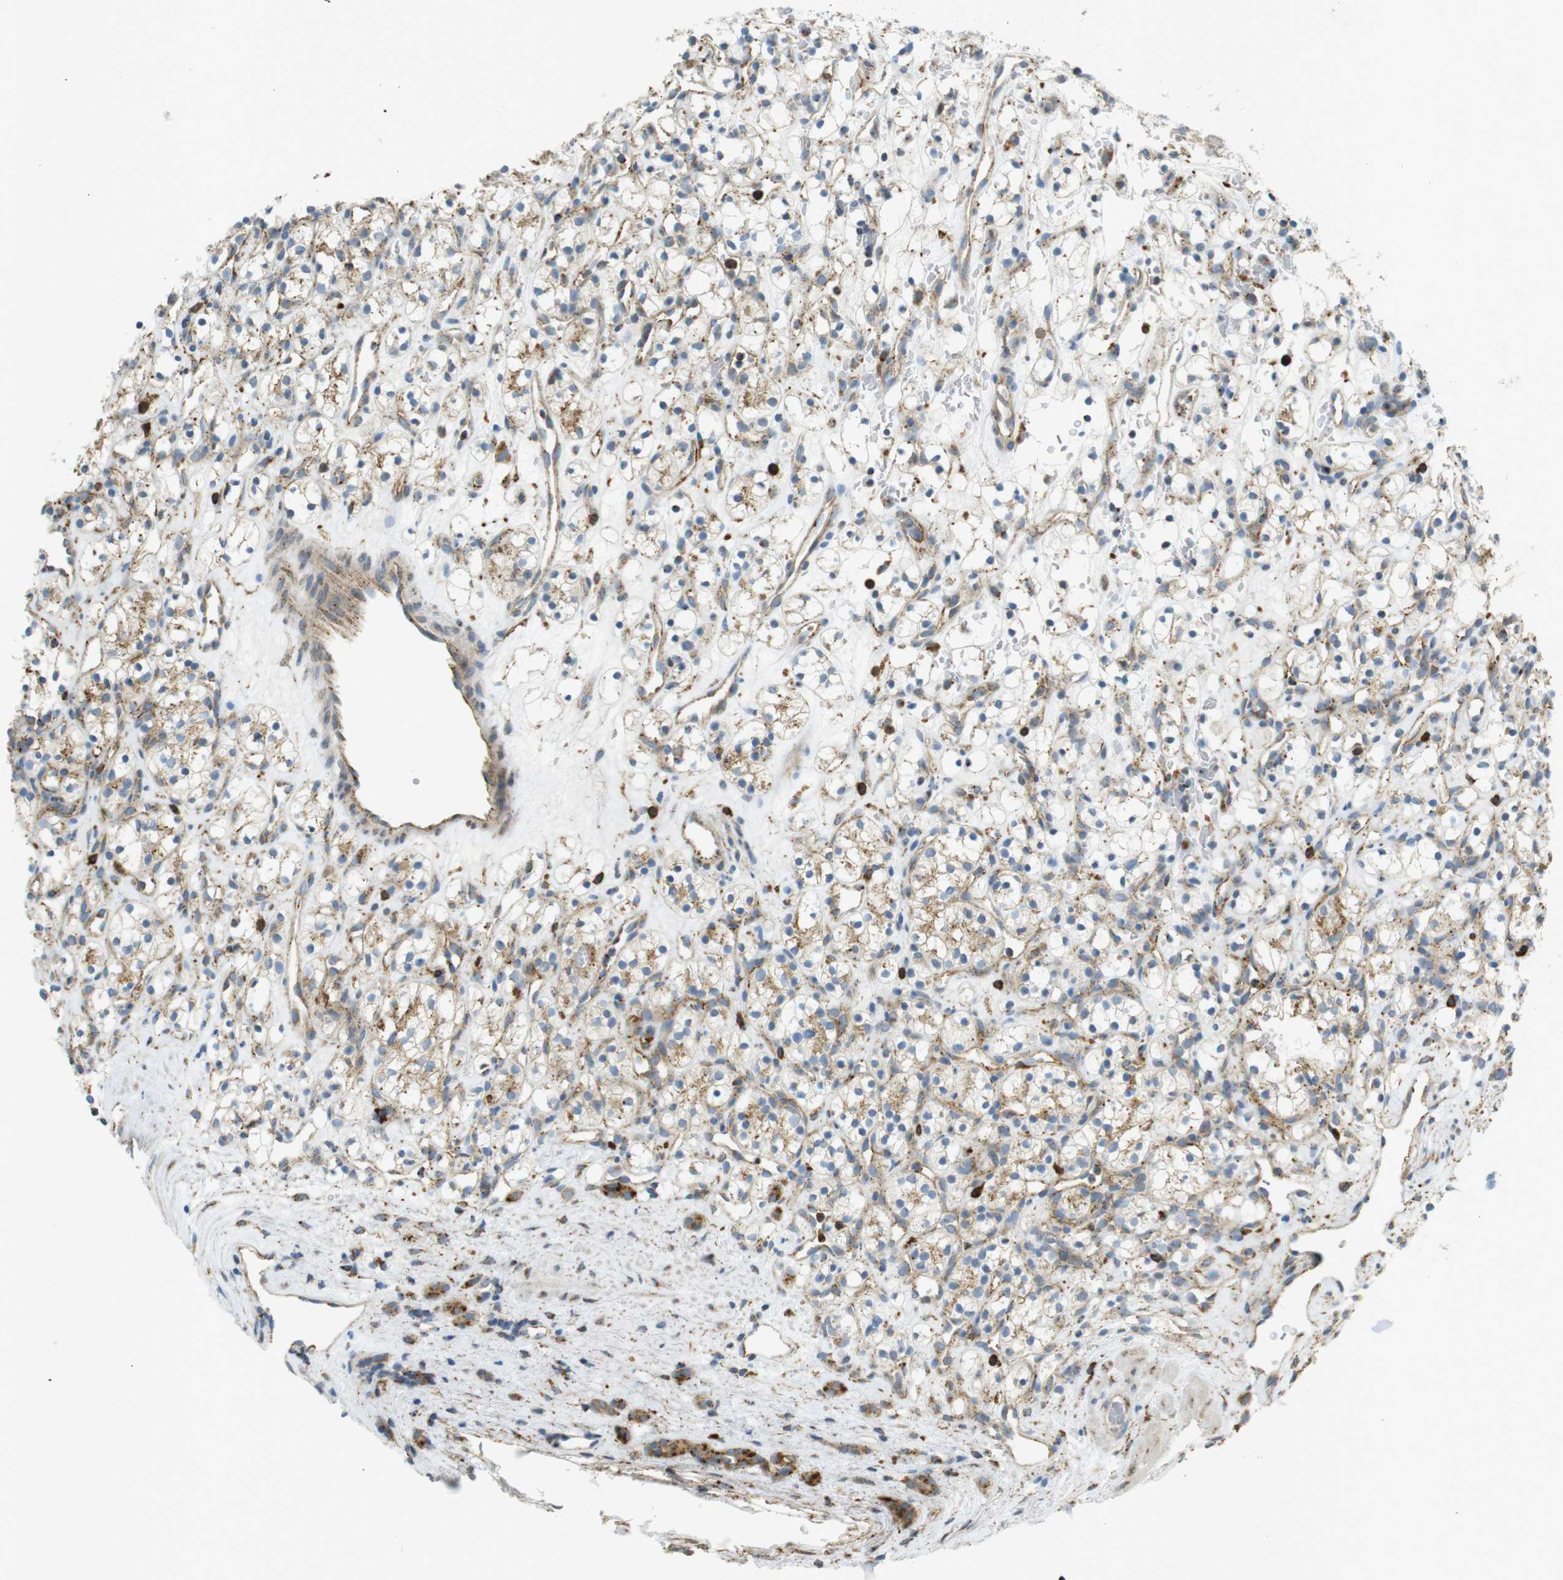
{"staining": {"intensity": "moderate", "quantity": "25%-75%", "location": "cytoplasmic/membranous"}, "tissue": "renal cancer", "cell_type": "Tumor cells", "image_type": "cancer", "snomed": [{"axis": "morphology", "description": "Adenocarcinoma, NOS"}, {"axis": "topography", "description": "Kidney"}], "caption": "About 25%-75% of tumor cells in human renal cancer exhibit moderate cytoplasmic/membranous protein positivity as visualized by brown immunohistochemical staining.", "gene": "LAMP1", "patient": {"sex": "female", "age": 60}}